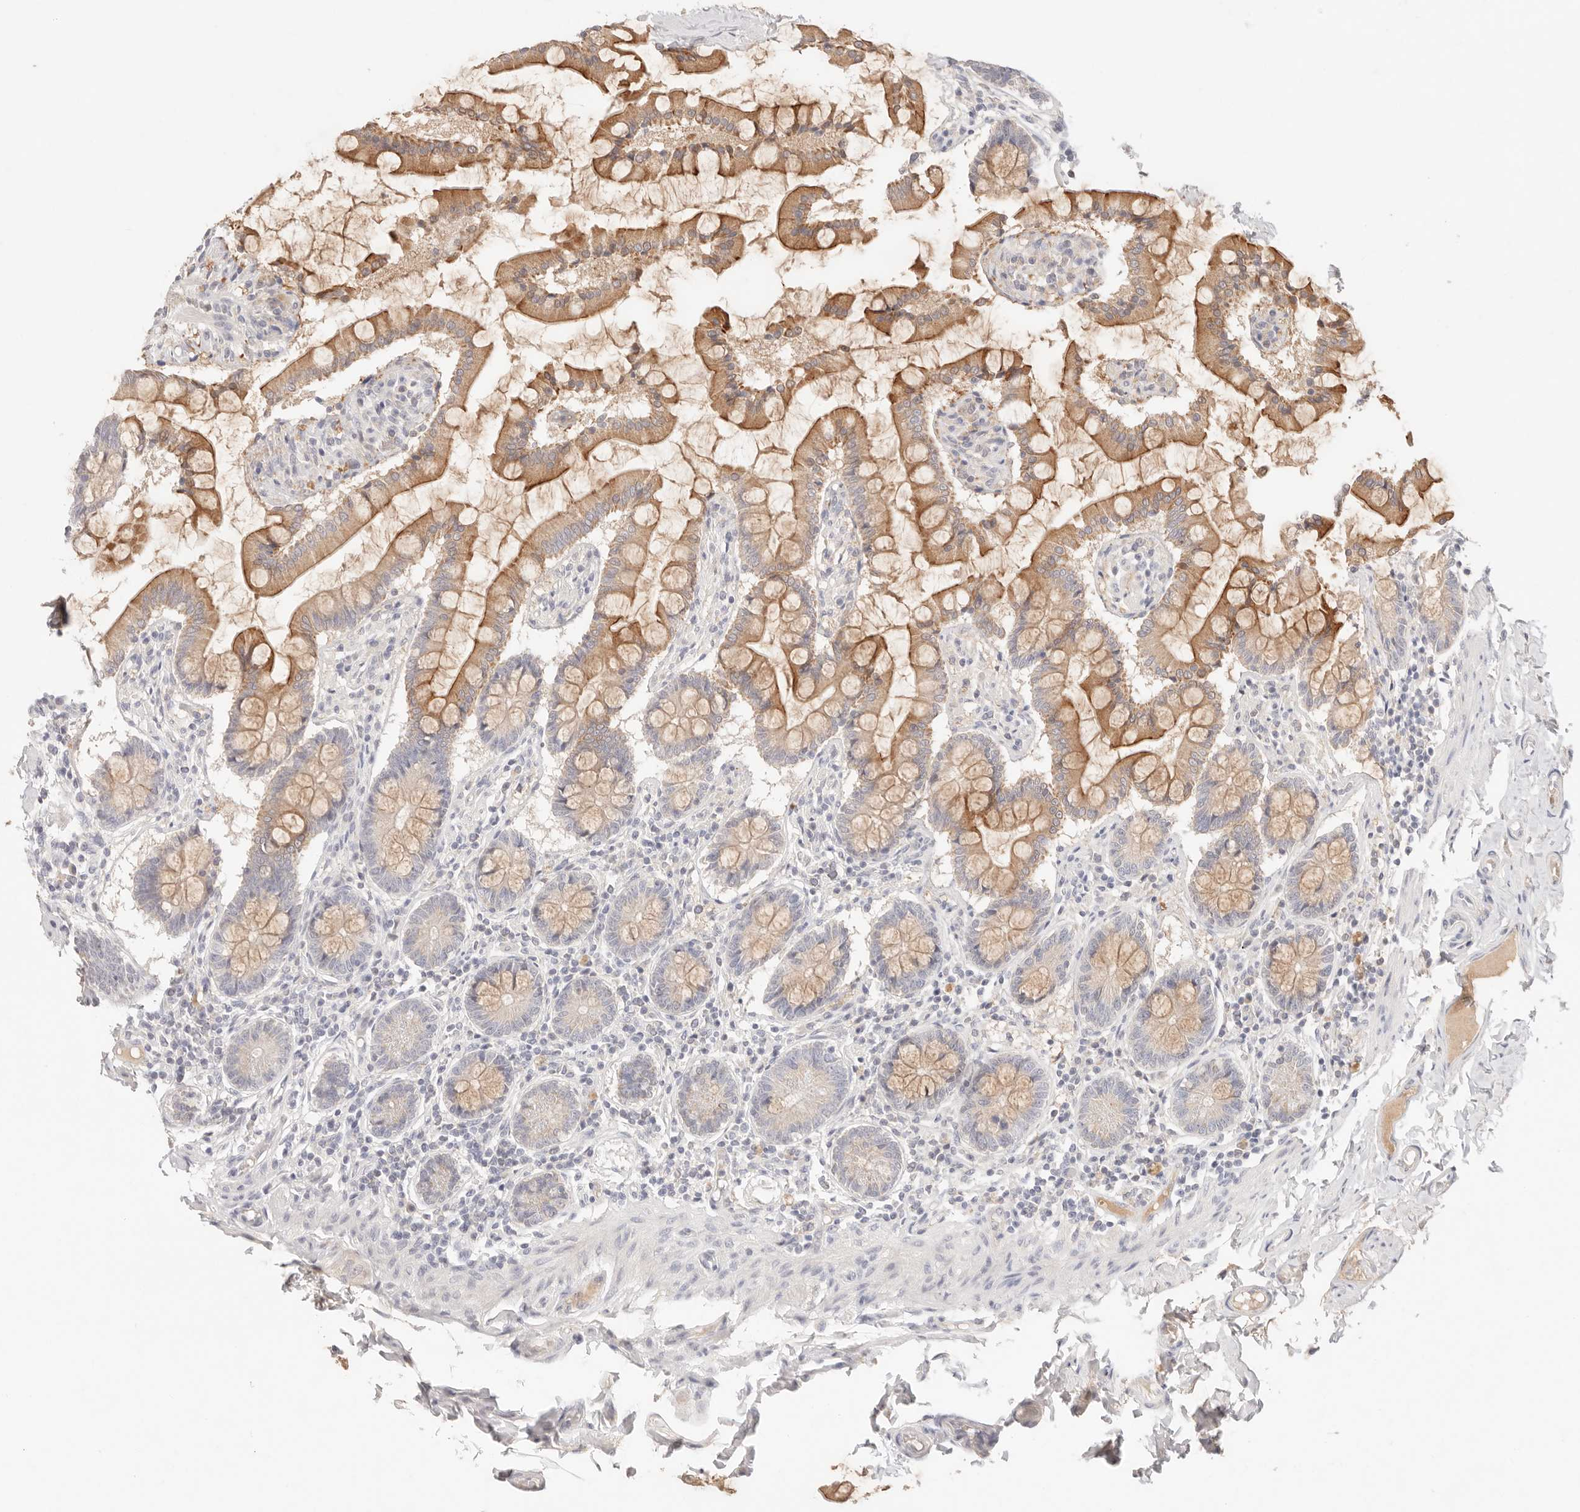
{"staining": {"intensity": "moderate", "quantity": ">75%", "location": "cytoplasmic/membranous"}, "tissue": "small intestine", "cell_type": "Glandular cells", "image_type": "normal", "snomed": [{"axis": "morphology", "description": "Normal tissue, NOS"}, {"axis": "topography", "description": "Small intestine"}], "caption": "Normal small intestine was stained to show a protein in brown. There is medium levels of moderate cytoplasmic/membranous positivity in about >75% of glandular cells. (Stains: DAB in brown, nuclei in blue, Microscopy: brightfield microscopy at high magnification).", "gene": "SPHK1", "patient": {"sex": "male", "age": 41}}